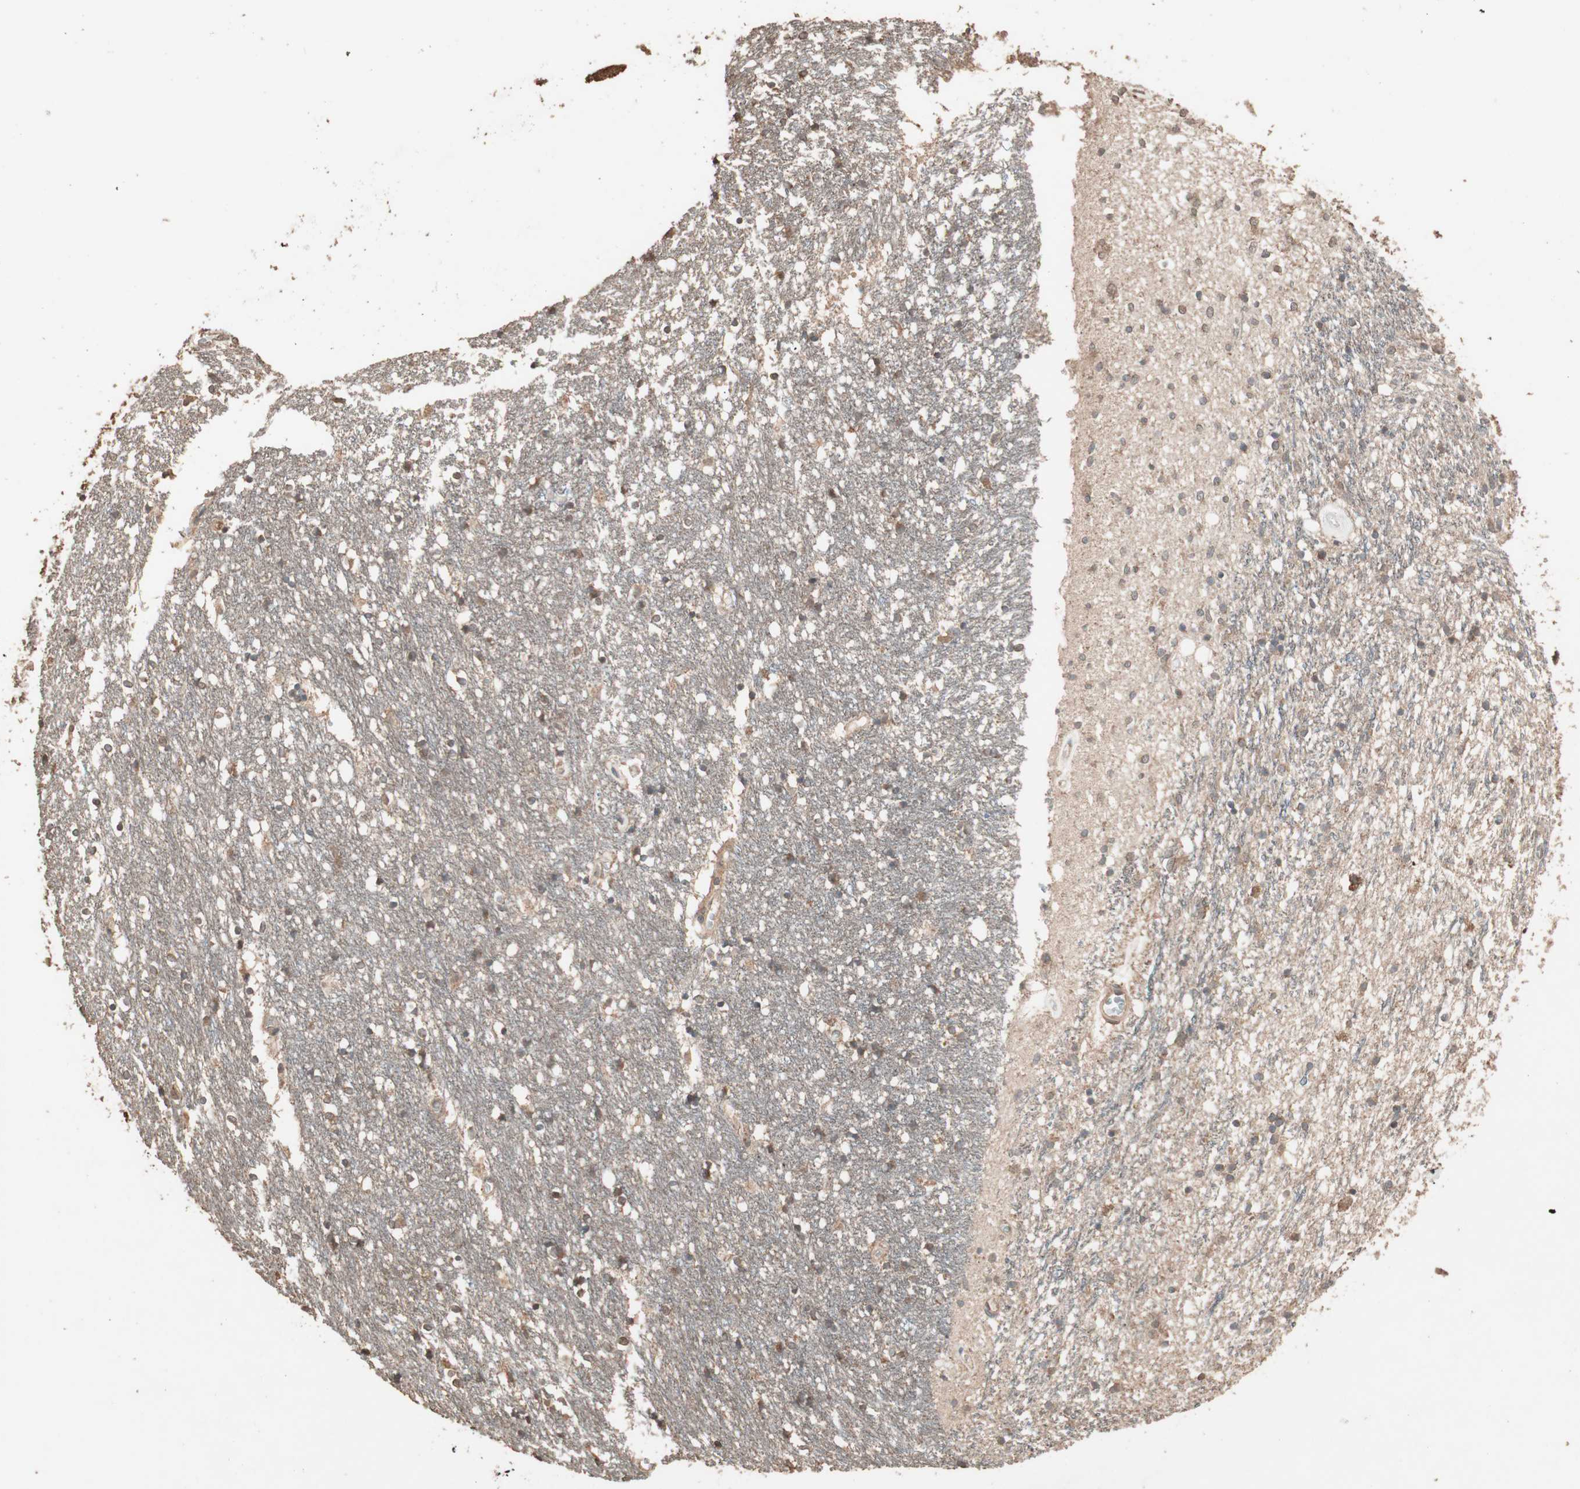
{"staining": {"intensity": "moderate", "quantity": "25%-75%", "location": "cytoplasmic/membranous"}, "tissue": "caudate", "cell_type": "Glial cells", "image_type": "normal", "snomed": [{"axis": "morphology", "description": "Normal tissue, NOS"}, {"axis": "topography", "description": "Lateral ventricle wall"}], "caption": "Moderate cytoplasmic/membranous expression for a protein is identified in about 25%-75% of glial cells of unremarkable caudate using immunohistochemistry.", "gene": "USP20", "patient": {"sex": "female", "age": 54}}